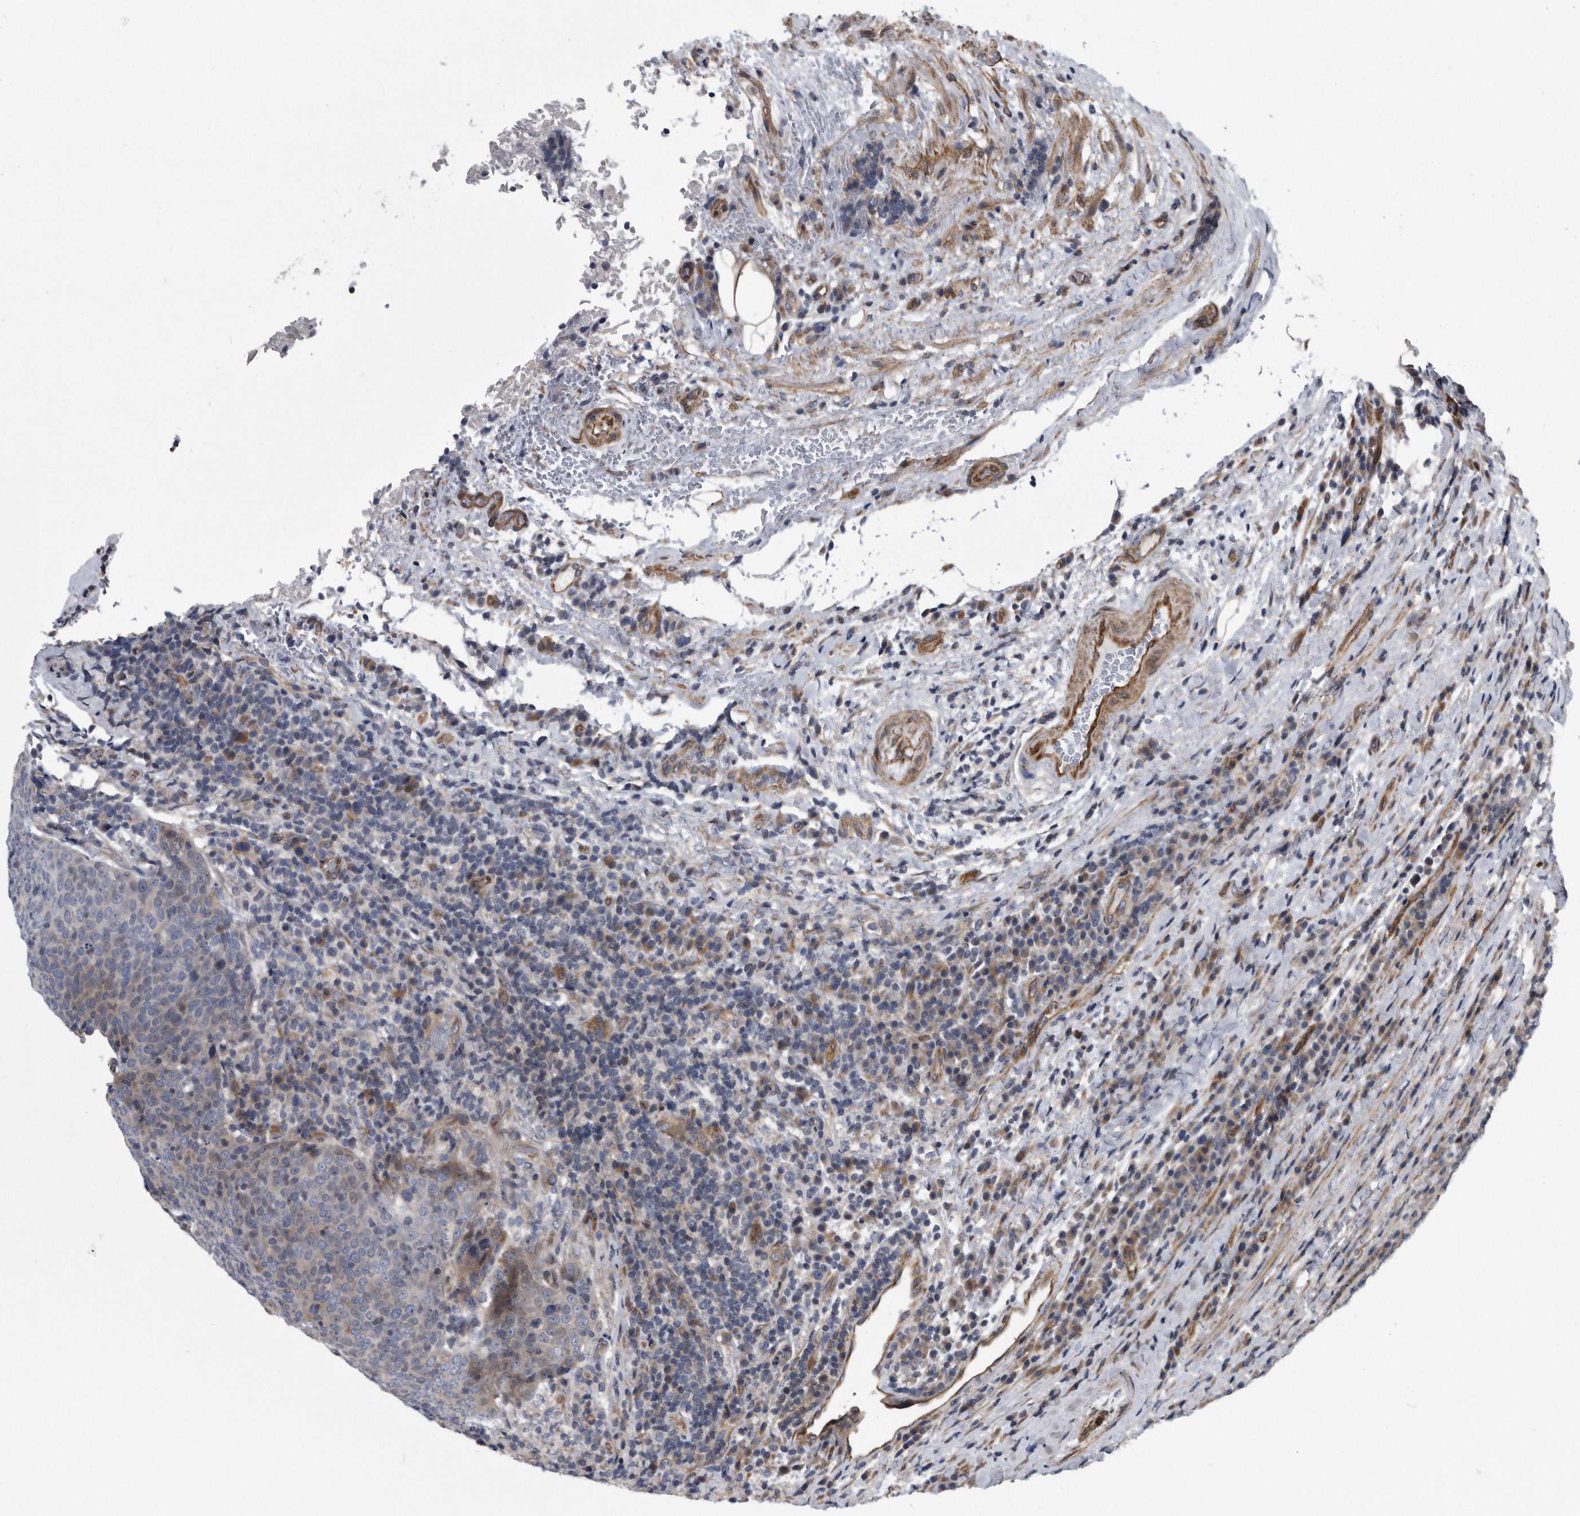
{"staining": {"intensity": "negative", "quantity": "none", "location": "none"}, "tissue": "head and neck cancer", "cell_type": "Tumor cells", "image_type": "cancer", "snomed": [{"axis": "morphology", "description": "Squamous cell carcinoma, NOS"}, {"axis": "morphology", "description": "Squamous cell carcinoma, metastatic, NOS"}, {"axis": "topography", "description": "Lymph node"}, {"axis": "topography", "description": "Head-Neck"}], "caption": "Immunohistochemistry (IHC) image of neoplastic tissue: head and neck cancer stained with DAB (3,3'-diaminobenzidine) exhibits no significant protein expression in tumor cells.", "gene": "ARMCX1", "patient": {"sex": "male", "age": 62}}